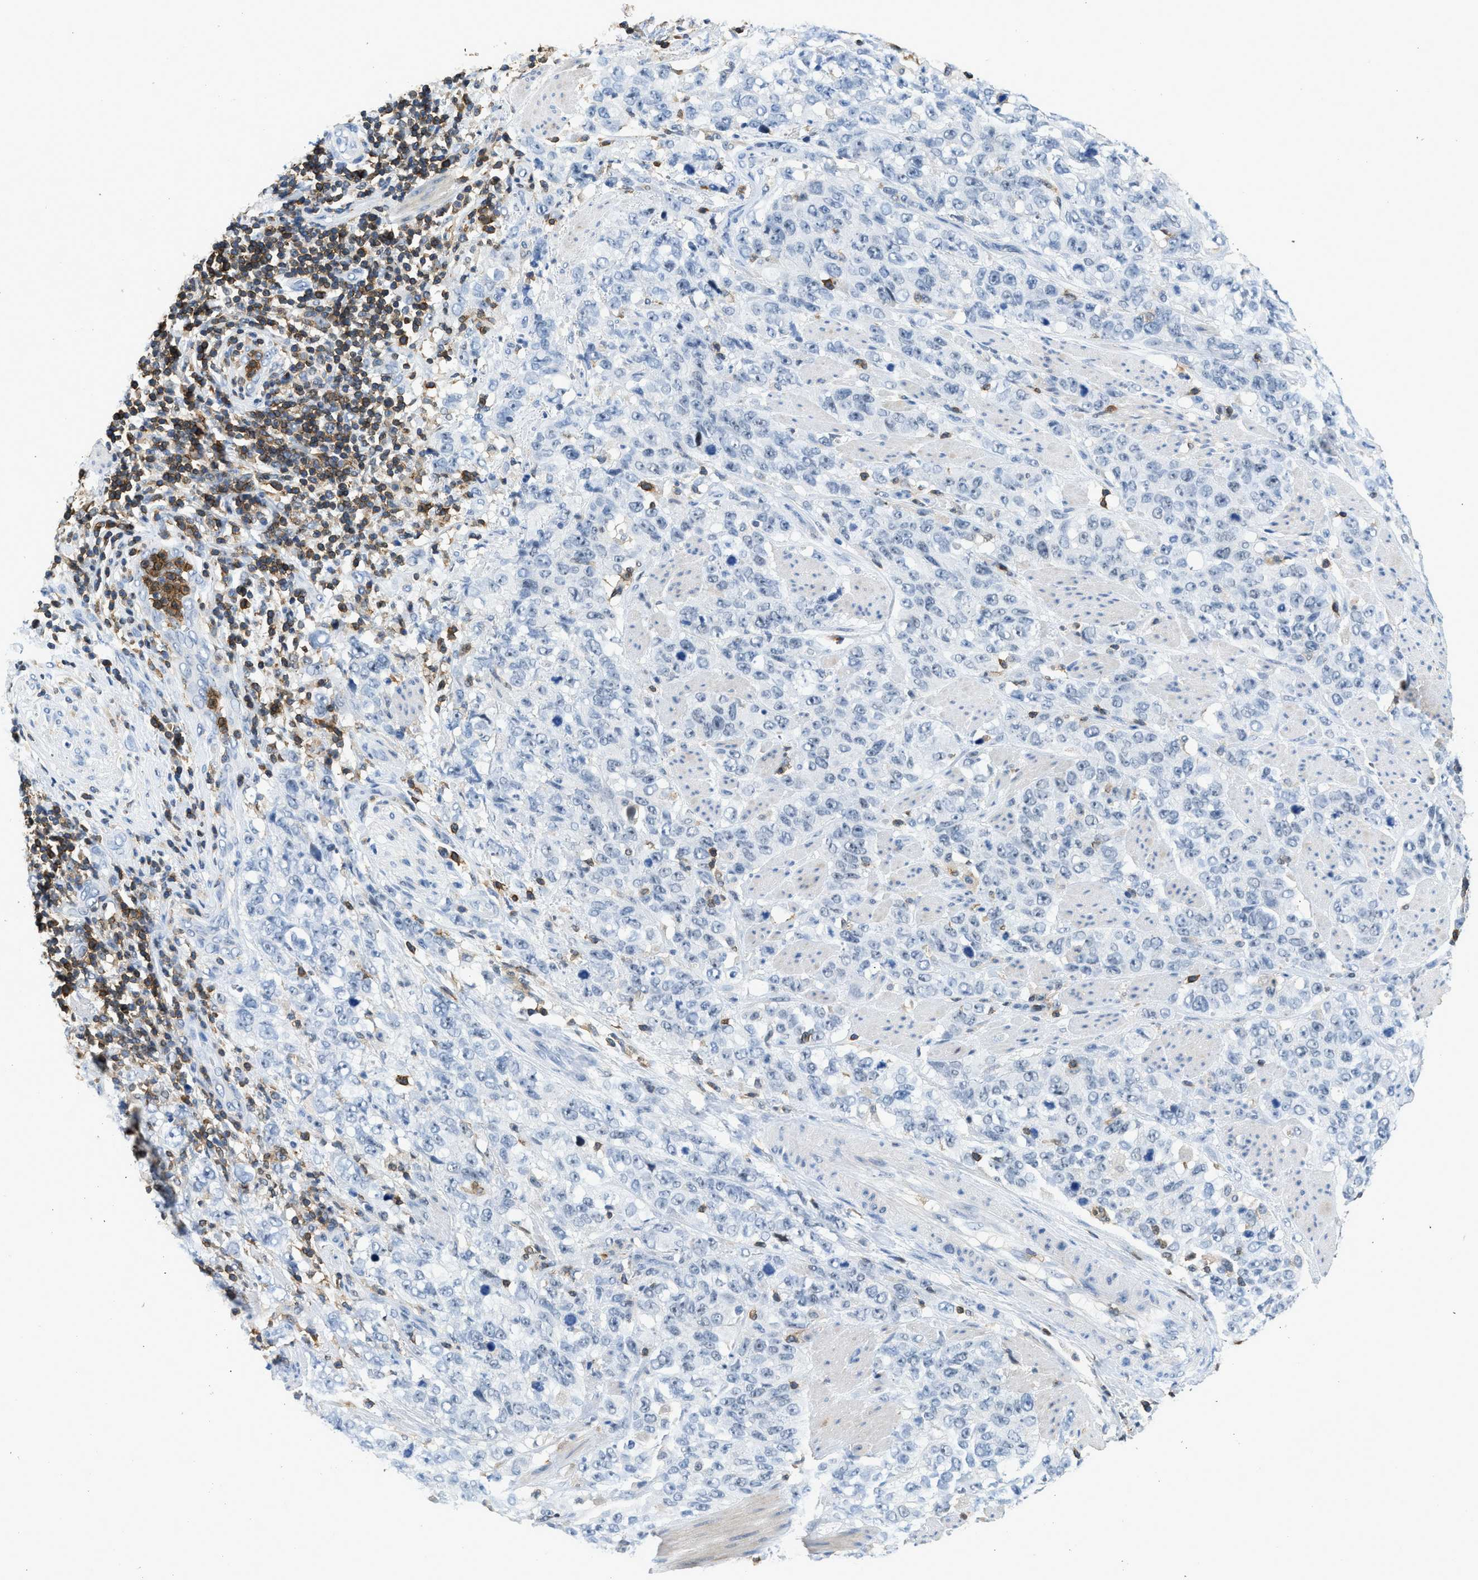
{"staining": {"intensity": "negative", "quantity": "none", "location": "none"}, "tissue": "stomach cancer", "cell_type": "Tumor cells", "image_type": "cancer", "snomed": [{"axis": "morphology", "description": "Adenocarcinoma, NOS"}, {"axis": "topography", "description": "Stomach"}], "caption": "Tumor cells are negative for brown protein staining in stomach cancer (adenocarcinoma).", "gene": "FAM151A", "patient": {"sex": "male", "age": 48}}